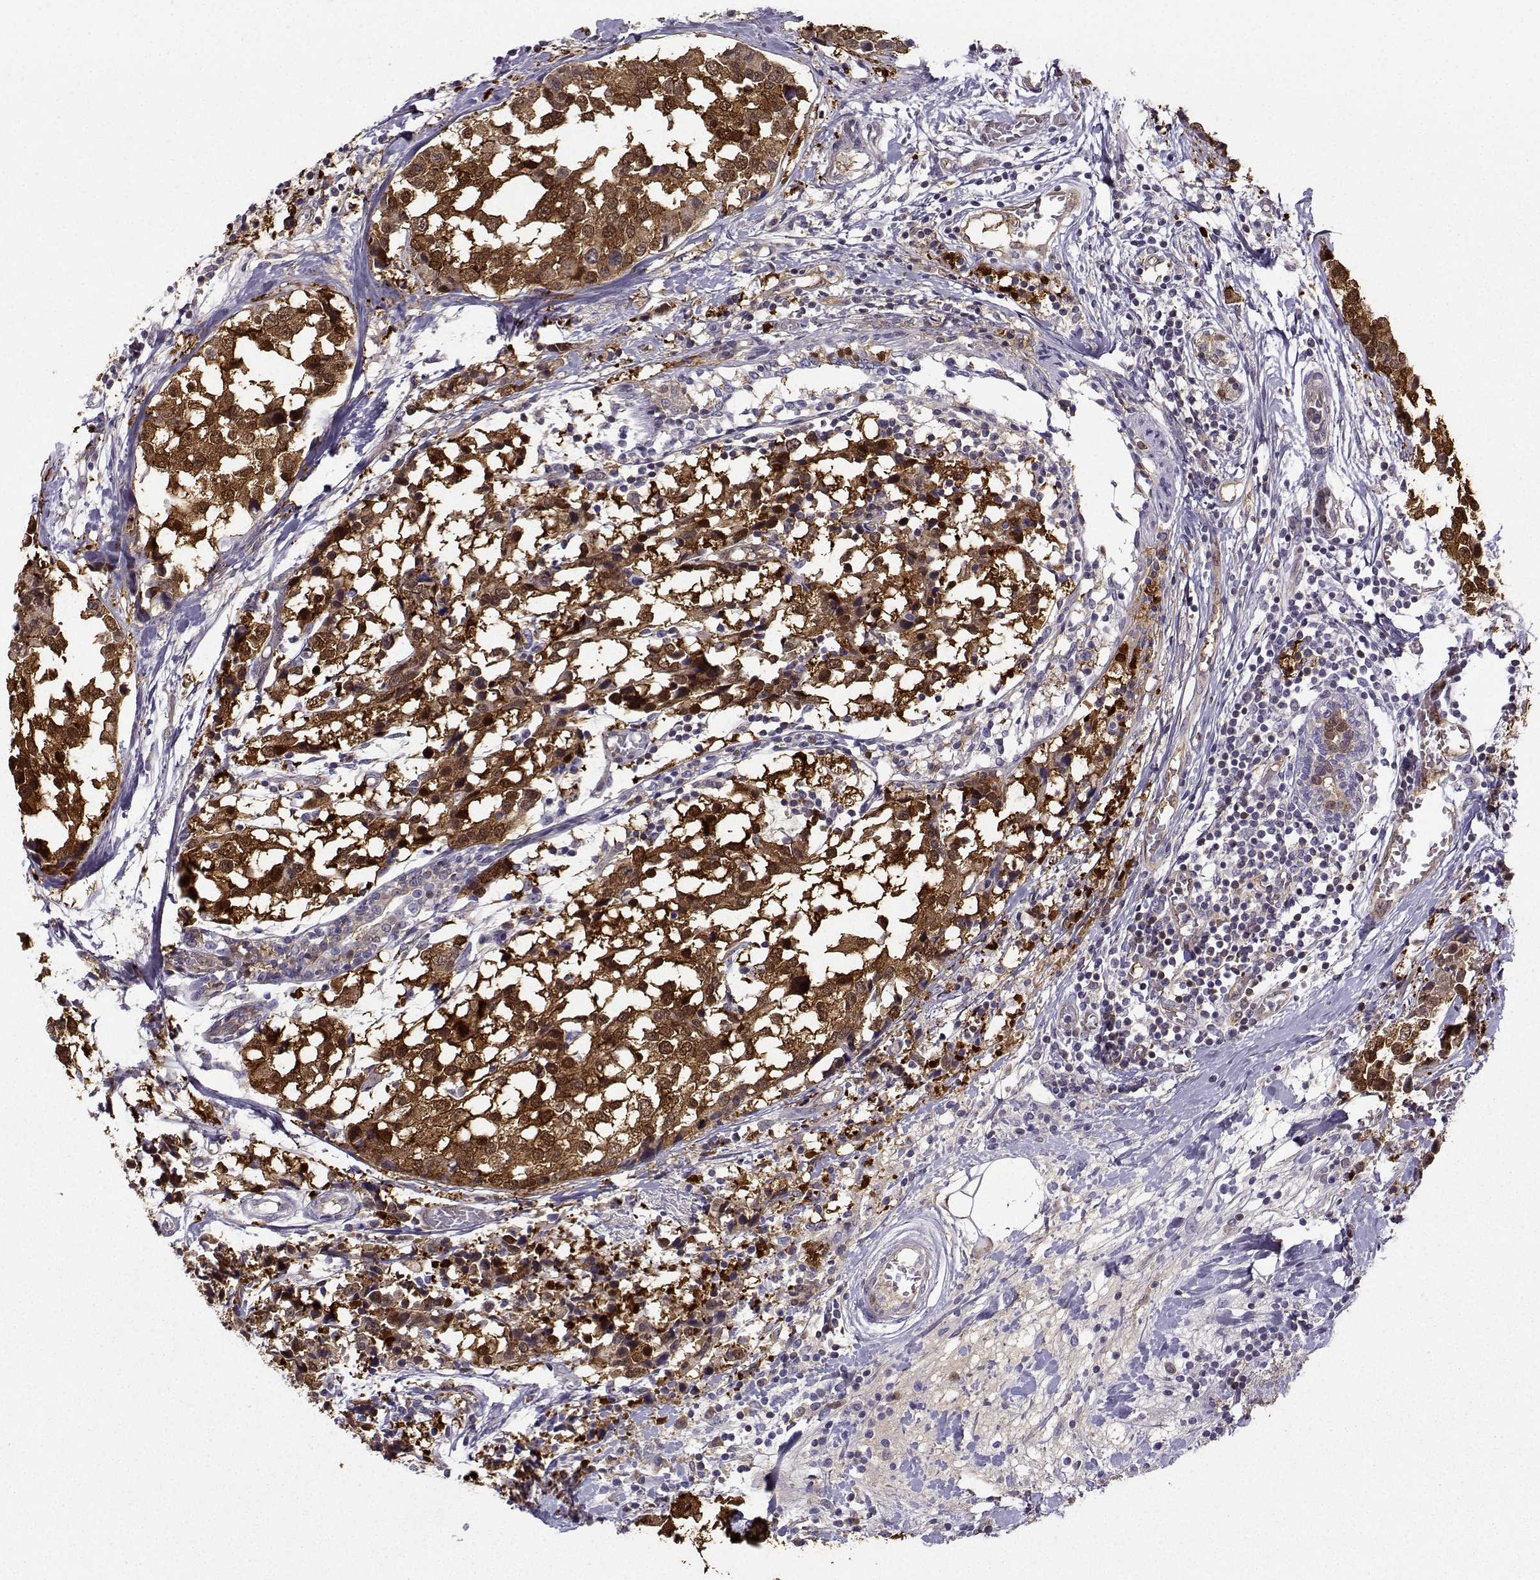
{"staining": {"intensity": "strong", "quantity": "25%-75%", "location": "cytoplasmic/membranous"}, "tissue": "breast cancer", "cell_type": "Tumor cells", "image_type": "cancer", "snomed": [{"axis": "morphology", "description": "Lobular carcinoma"}, {"axis": "topography", "description": "Breast"}], "caption": "This micrograph displays immunohistochemistry (IHC) staining of human breast cancer, with high strong cytoplasmic/membranous expression in about 25%-75% of tumor cells.", "gene": "NQO1", "patient": {"sex": "female", "age": 59}}